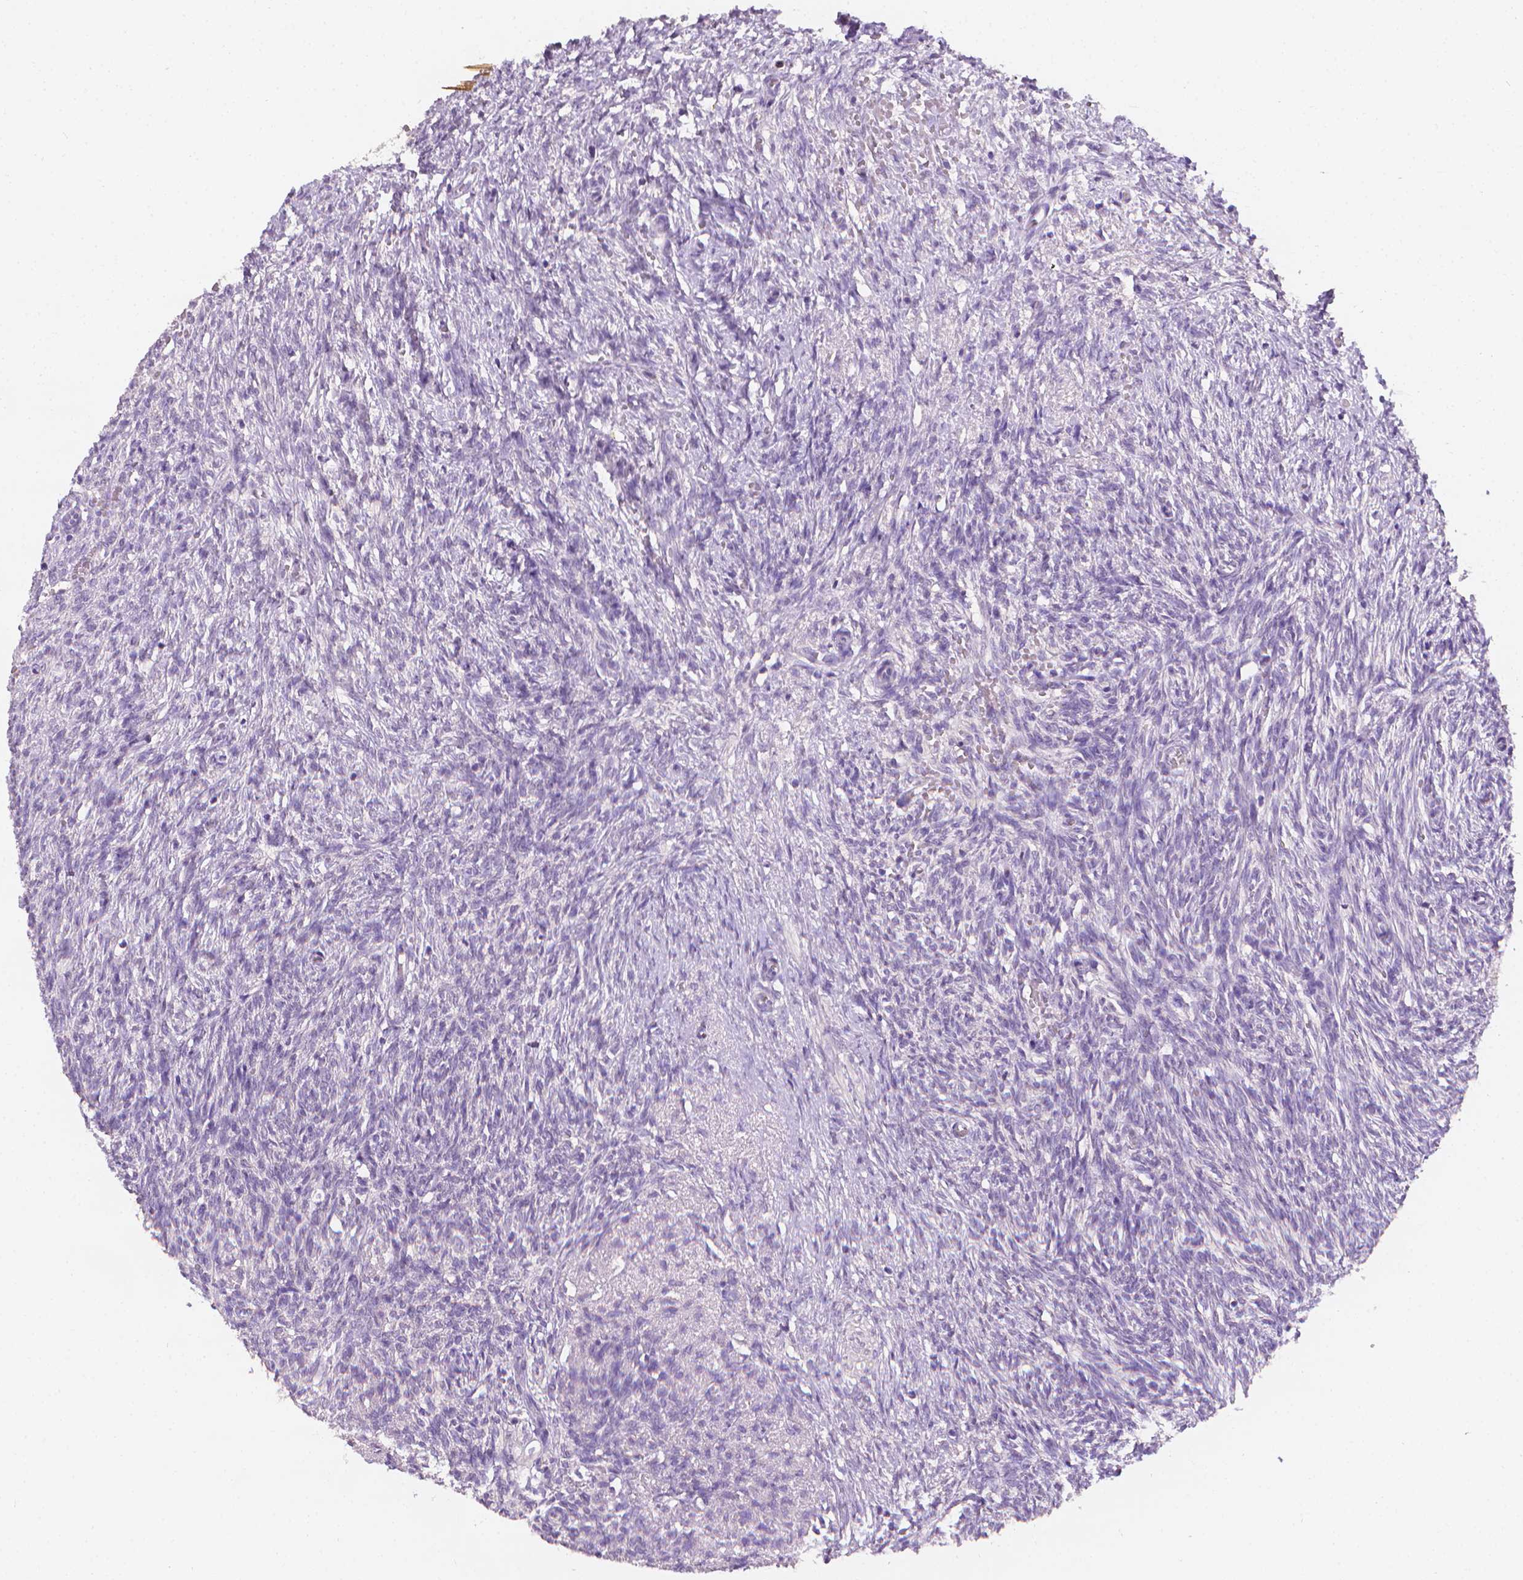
{"staining": {"intensity": "negative", "quantity": "none", "location": "none"}, "tissue": "ovary", "cell_type": "Follicle cells", "image_type": "normal", "snomed": [{"axis": "morphology", "description": "Normal tissue, NOS"}, {"axis": "topography", "description": "Ovary"}], "caption": "This is an IHC micrograph of benign ovary. There is no expression in follicle cells.", "gene": "FASN", "patient": {"sex": "female", "age": 46}}